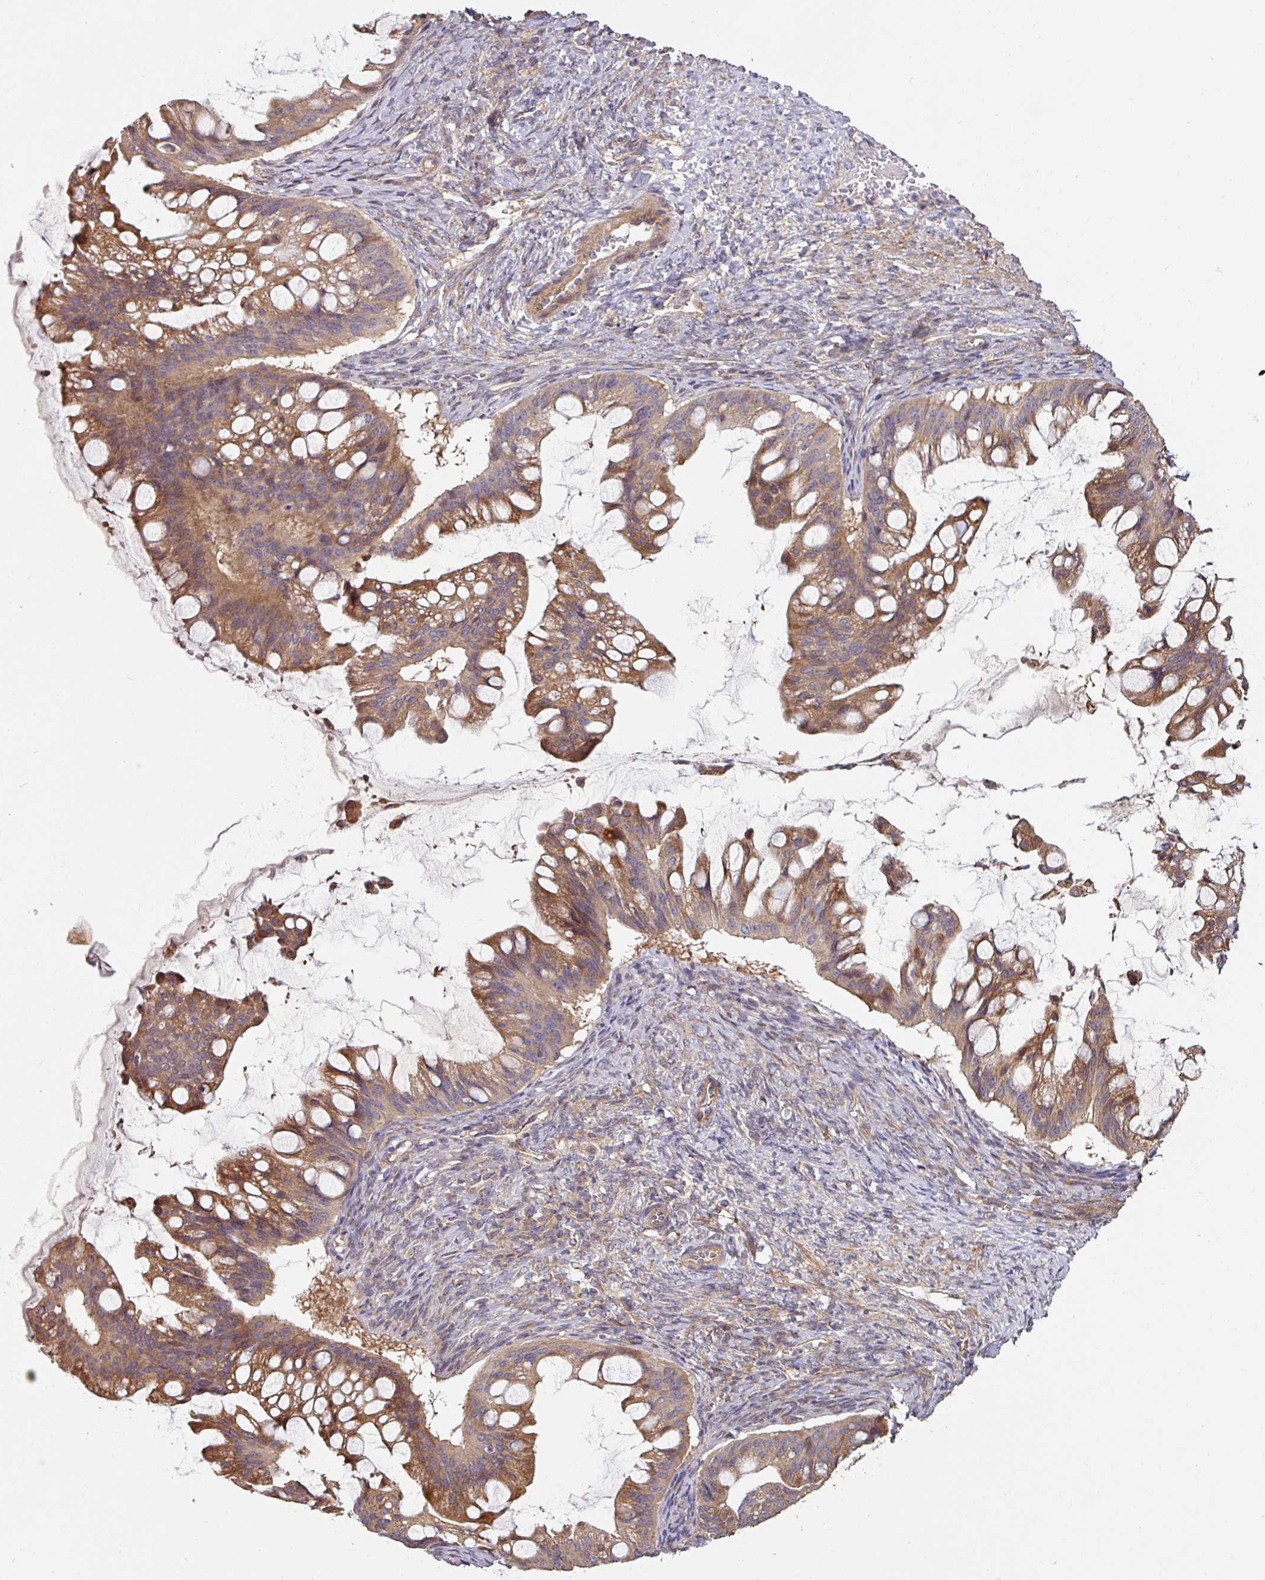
{"staining": {"intensity": "moderate", "quantity": ">75%", "location": "cytoplasmic/membranous"}, "tissue": "ovarian cancer", "cell_type": "Tumor cells", "image_type": "cancer", "snomed": [{"axis": "morphology", "description": "Cystadenocarcinoma, mucinous, NOS"}, {"axis": "topography", "description": "Ovary"}], "caption": "Tumor cells reveal medium levels of moderate cytoplasmic/membranous positivity in about >75% of cells in human ovarian mucinous cystadenocarcinoma. Nuclei are stained in blue.", "gene": "SIK1", "patient": {"sex": "female", "age": 73}}